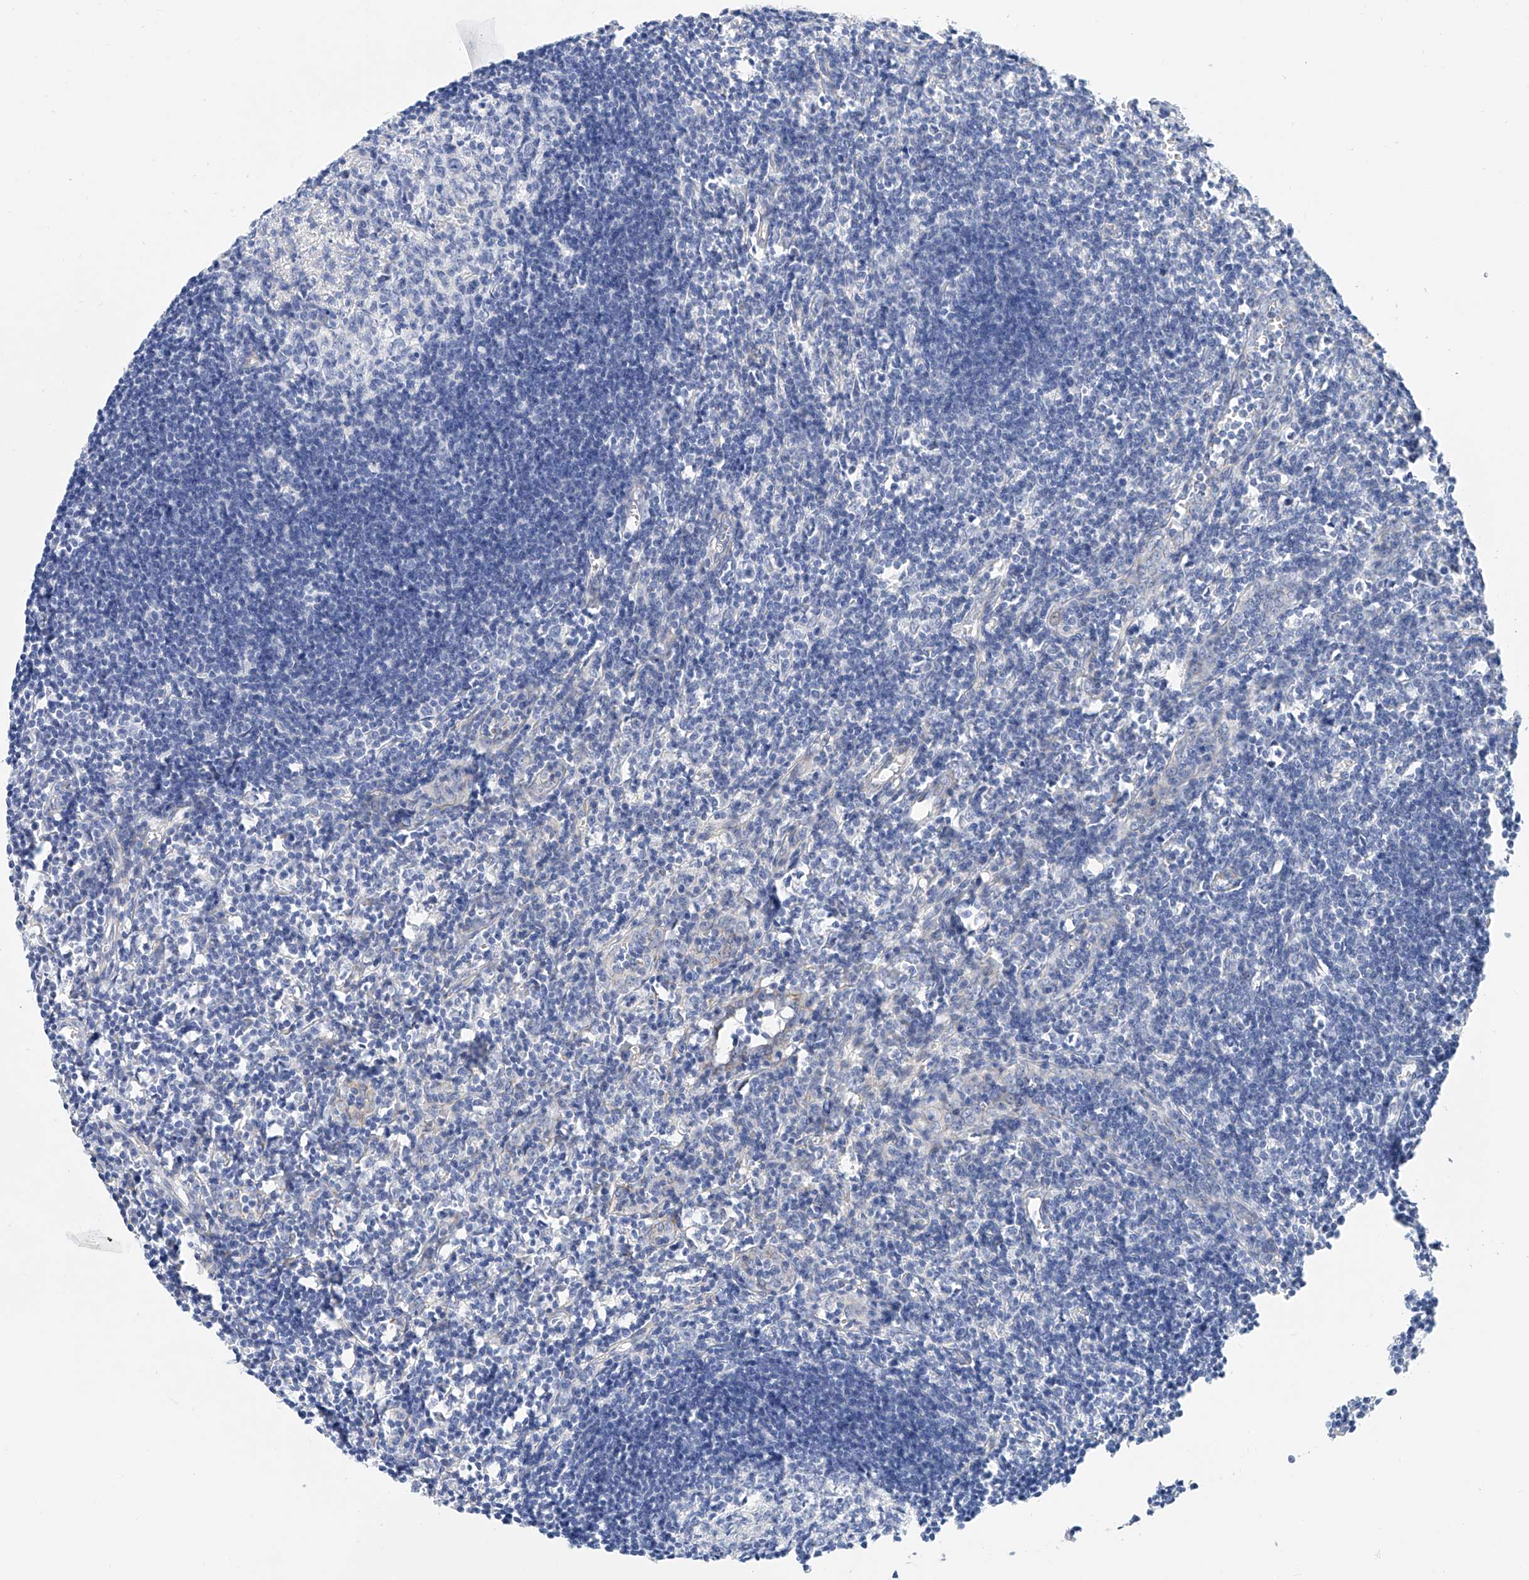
{"staining": {"intensity": "negative", "quantity": "none", "location": "none"}, "tissue": "lymph node", "cell_type": "Germinal center cells", "image_type": "normal", "snomed": [{"axis": "morphology", "description": "Normal tissue, NOS"}, {"axis": "morphology", "description": "Malignant melanoma, Metastatic site"}, {"axis": "topography", "description": "Lymph node"}], "caption": "This is an immunohistochemistry image of normal human lymph node. There is no positivity in germinal center cells.", "gene": "SBSPON", "patient": {"sex": "male", "age": 41}}